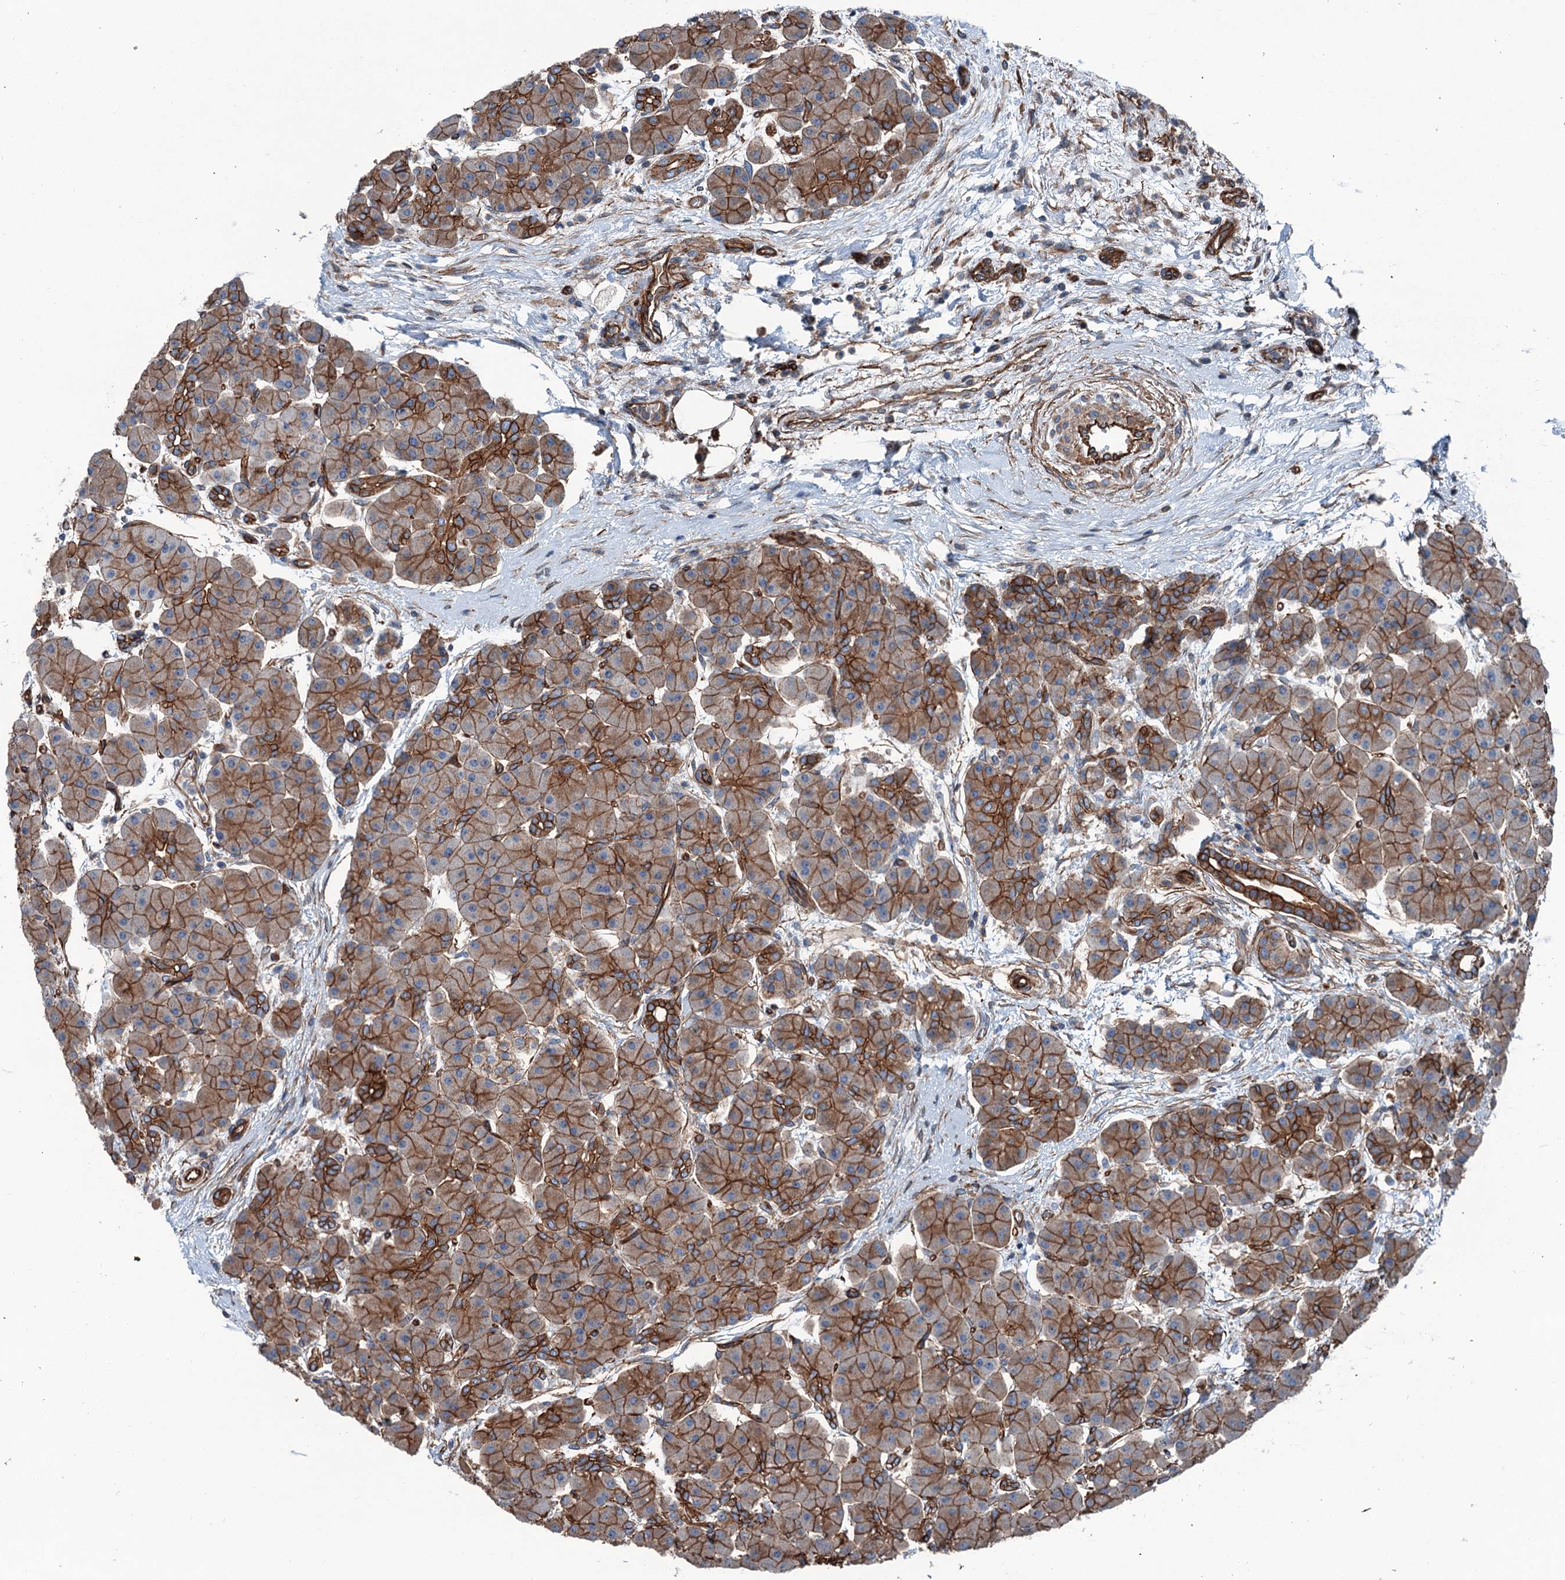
{"staining": {"intensity": "strong", "quantity": ">75%", "location": "cytoplasmic/membranous"}, "tissue": "pancreas", "cell_type": "Exocrine glandular cells", "image_type": "normal", "snomed": [{"axis": "morphology", "description": "Normal tissue, NOS"}, {"axis": "topography", "description": "Pancreas"}], "caption": "Immunohistochemical staining of unremarkable human pancreas demonstrates strong cytoplasmic/membranous protein positivity in approximately >75% of exocrine glandular cells. (DAB IHC, brown staining for protein, blue staining for nuclei).", "gene": "NMRAL1", "patient": {"sex": "male", "age": 66}}